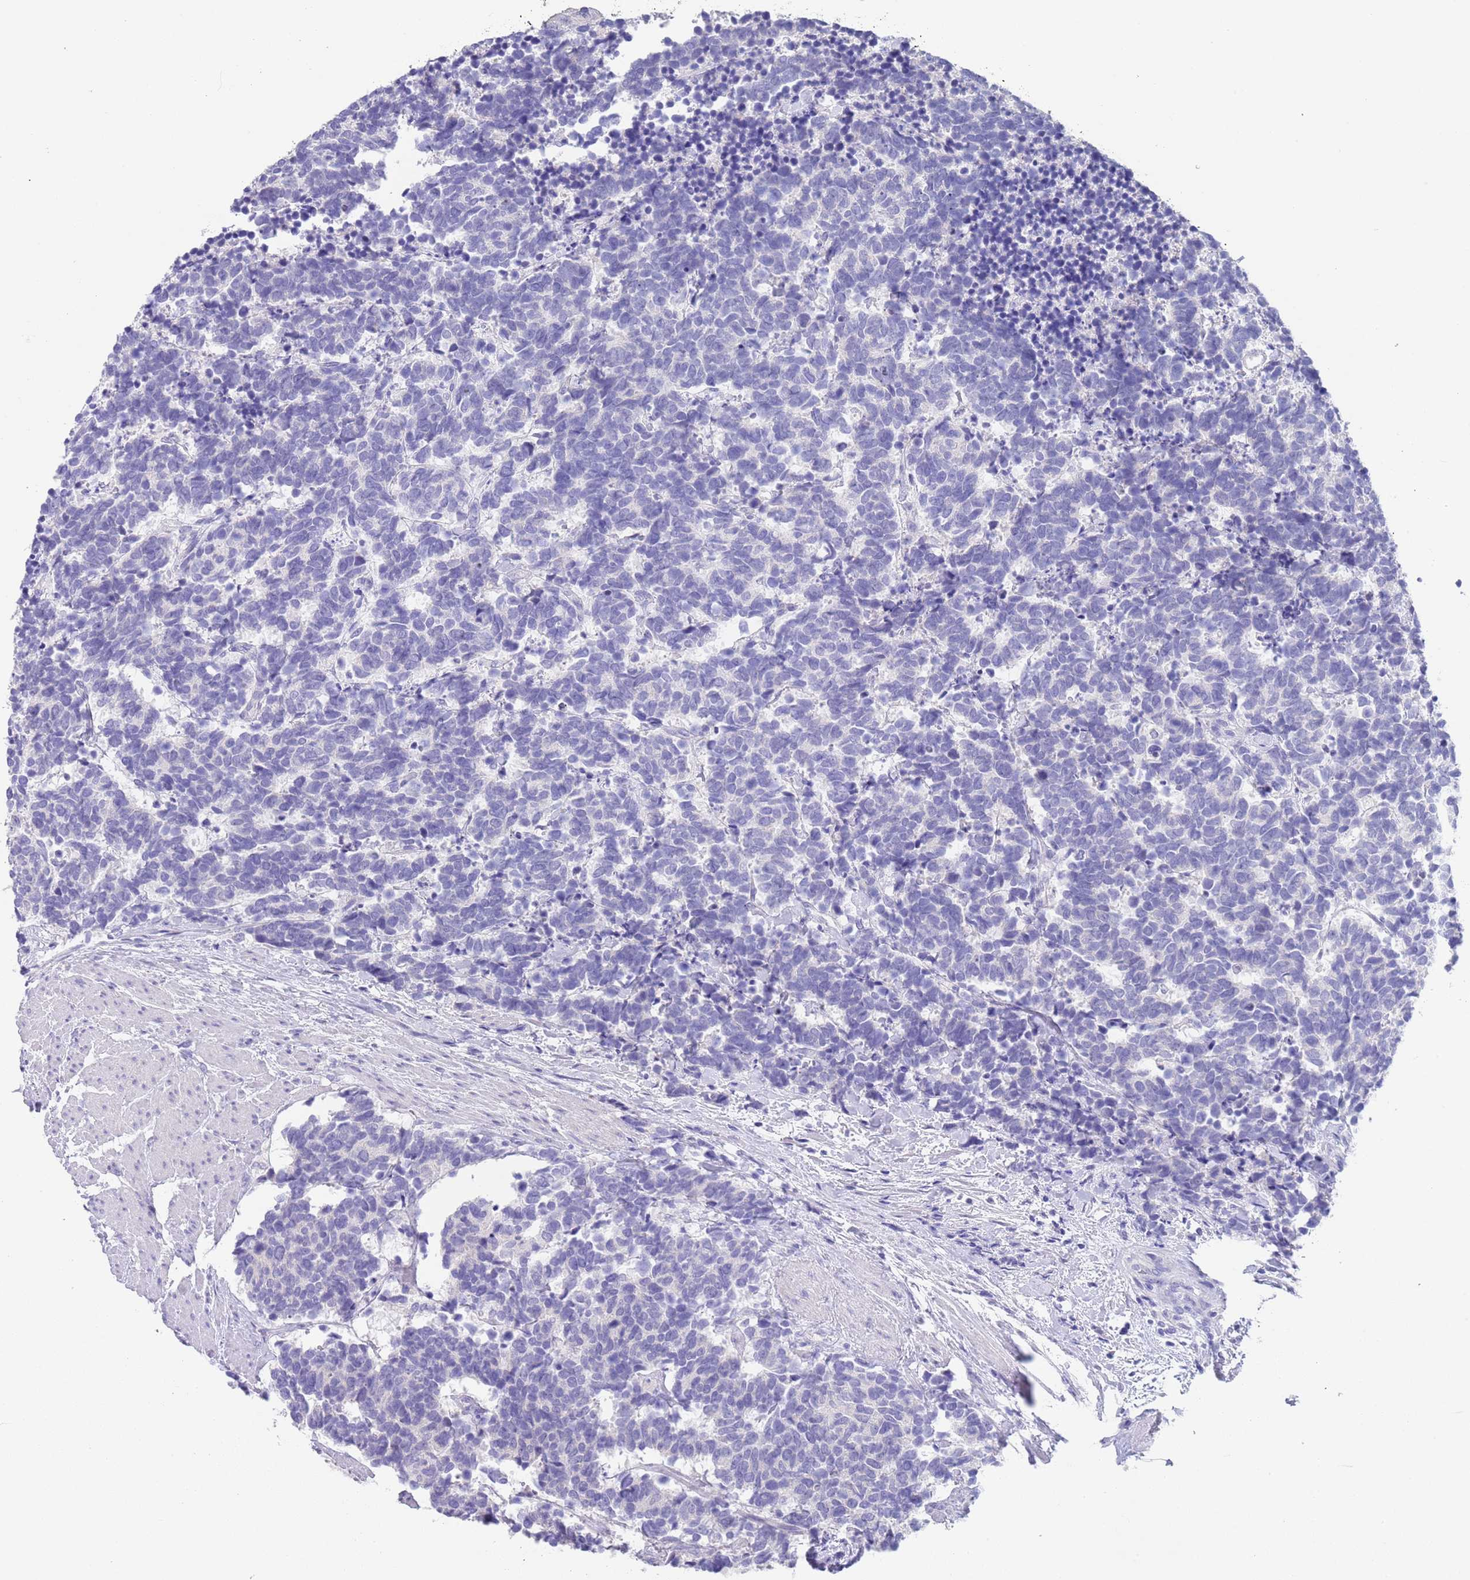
{"staining": {"intensity": "negative", "quantity": "none", "location": "none"}, "tissue": "carcinoid", "cell_type": "Tumor cells", "image_type": "cancer", "snomed": [{"axis": "morphology", "description": "Carcinoma, NOS"}, {"axis": "morphology", "description": "Carcinoid, malignant, NOS"}, {"axis": "topography", "description": "Prostate"}], "caption": "IHC photomicrograph of neoplastic tissue: carcinoid stained with DAB exhibits no significant protein expression in tumor cells. The staining is performed using DAB brown chromogen with nuclei counter-stained in using hematoxylin.", "gene": "SPIRE2", "patient": {"sex": "male", "age": 57}}